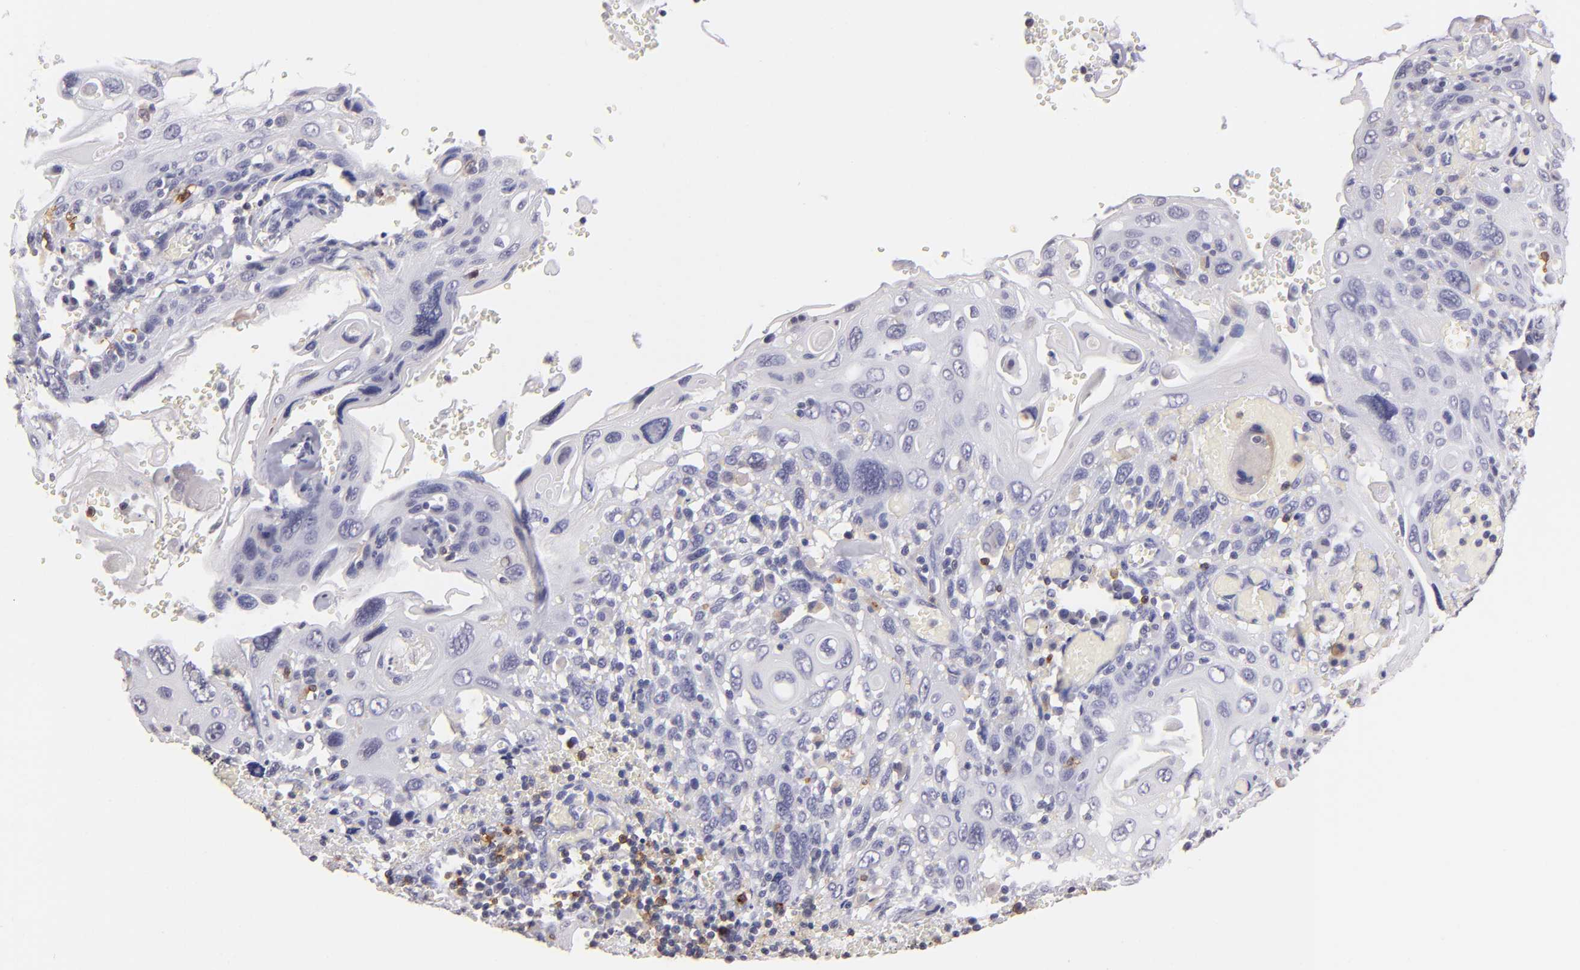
{"staining": {"intensity": "negative", "quantity": "none", "location": "none"}, "tissue": "cervical cancer", "cell_type": "Tumor cells", "image_type": "cancer", "snomed": [{"axis": "morphology", "description": "Squamous cell carcinoma, NOS"}, {"axis": "topography", "description": "Cervix"}], "caption": "Immunohistochemical staining of cervical cancer exhibits no significant positivity in tumor cells.", "gene": "IL2RA", "patient": {"sex": "female", "age": 54}}